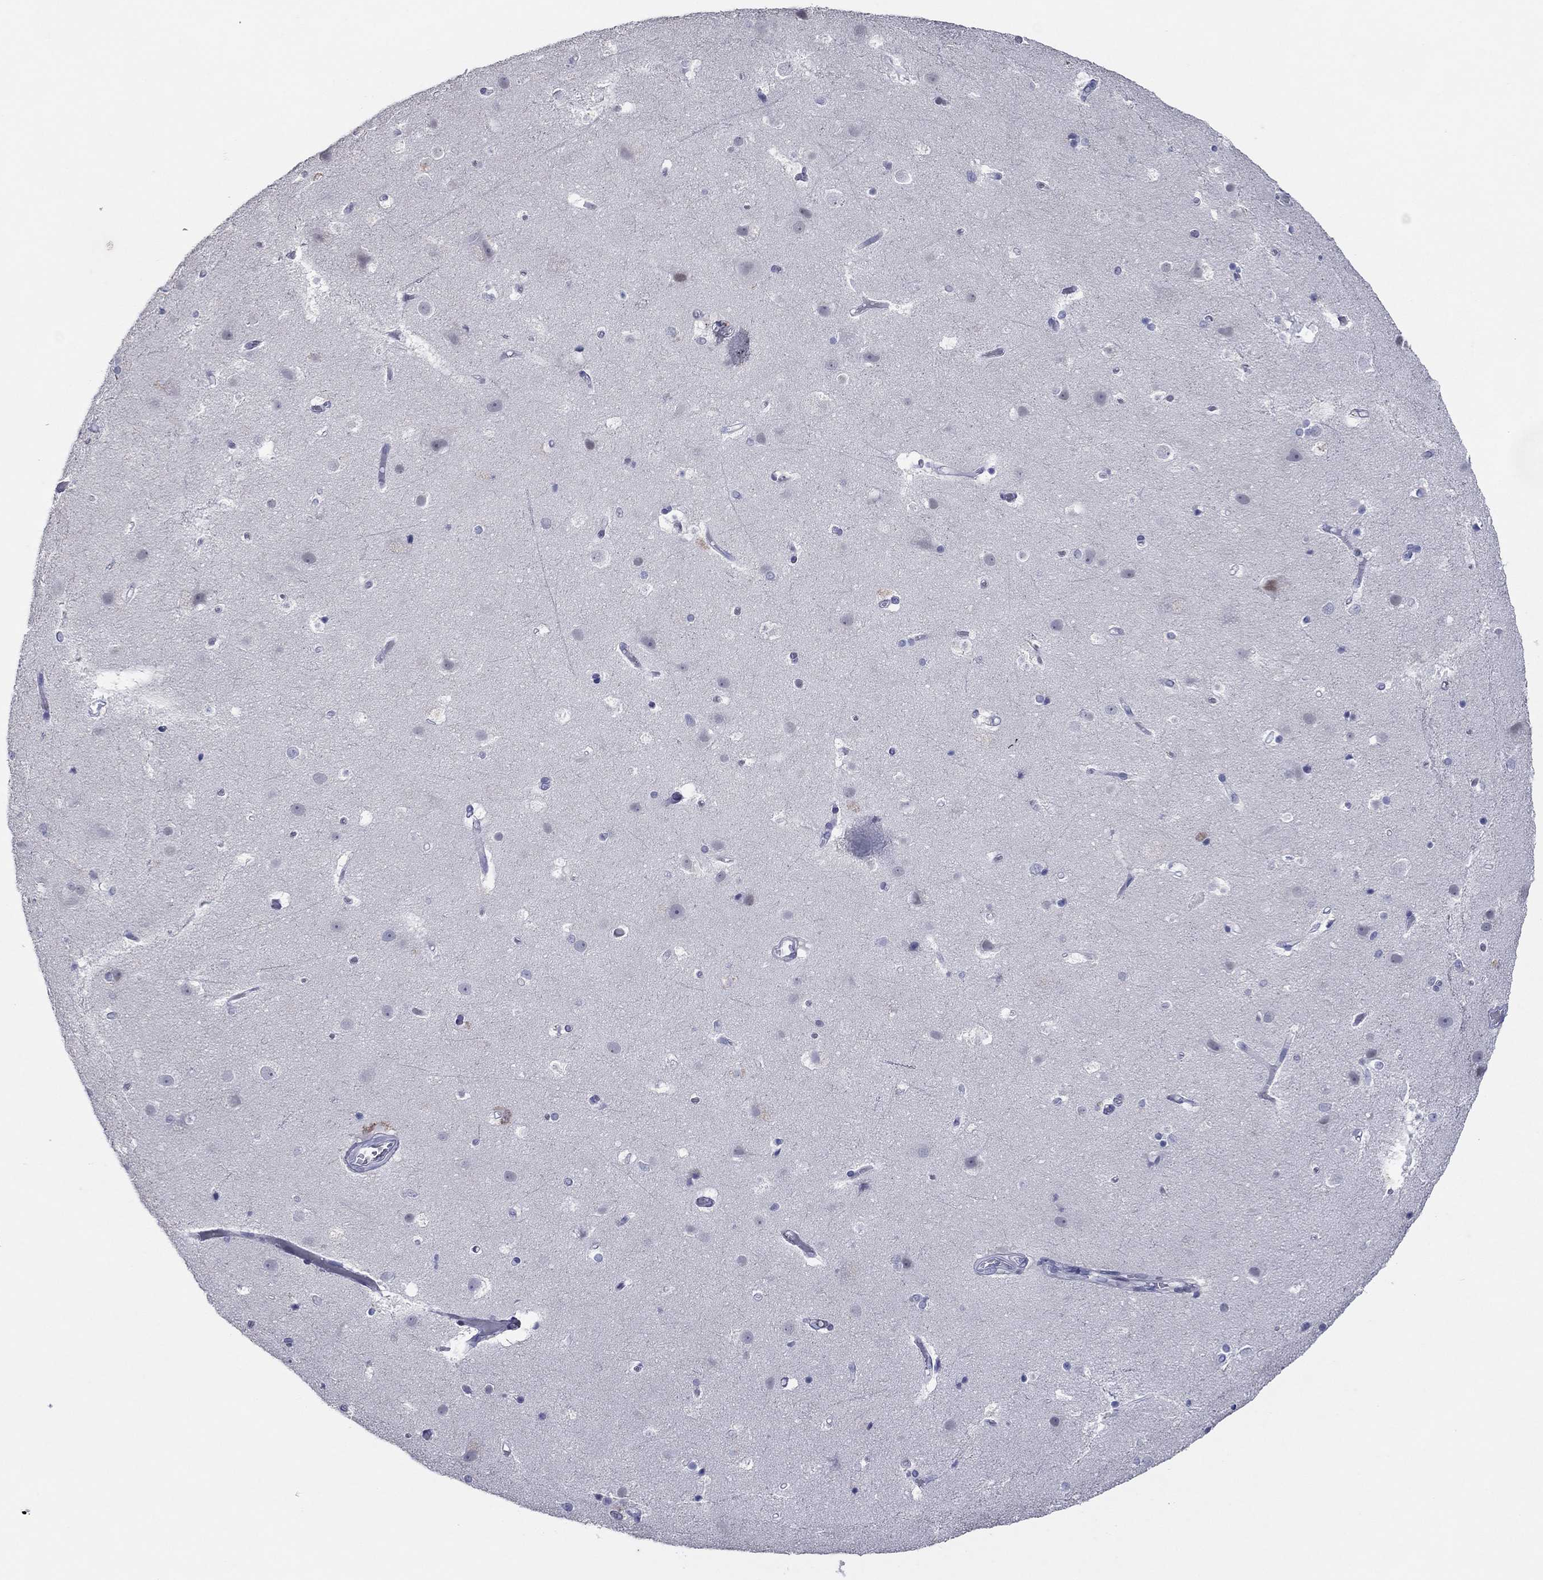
{"staining": {"intensity": "negative", "quantity": "none", "location": "none"}, "tissue": "cerebral cortex", "cell_type": "Endothelial cells", "image_type": "normal", "snomed": [{"axis": "morphology", "description": "Normal tissue, NOS"}, {"axis": "topography", "description": "Cerebral cortex"}], "caption": "Immunohistochemical staining of benign human cerebral cortex displays no significant positivity in endothelial cells.", "gene": "ITGAE", "patient": {"sex": "female", "age": 52}}